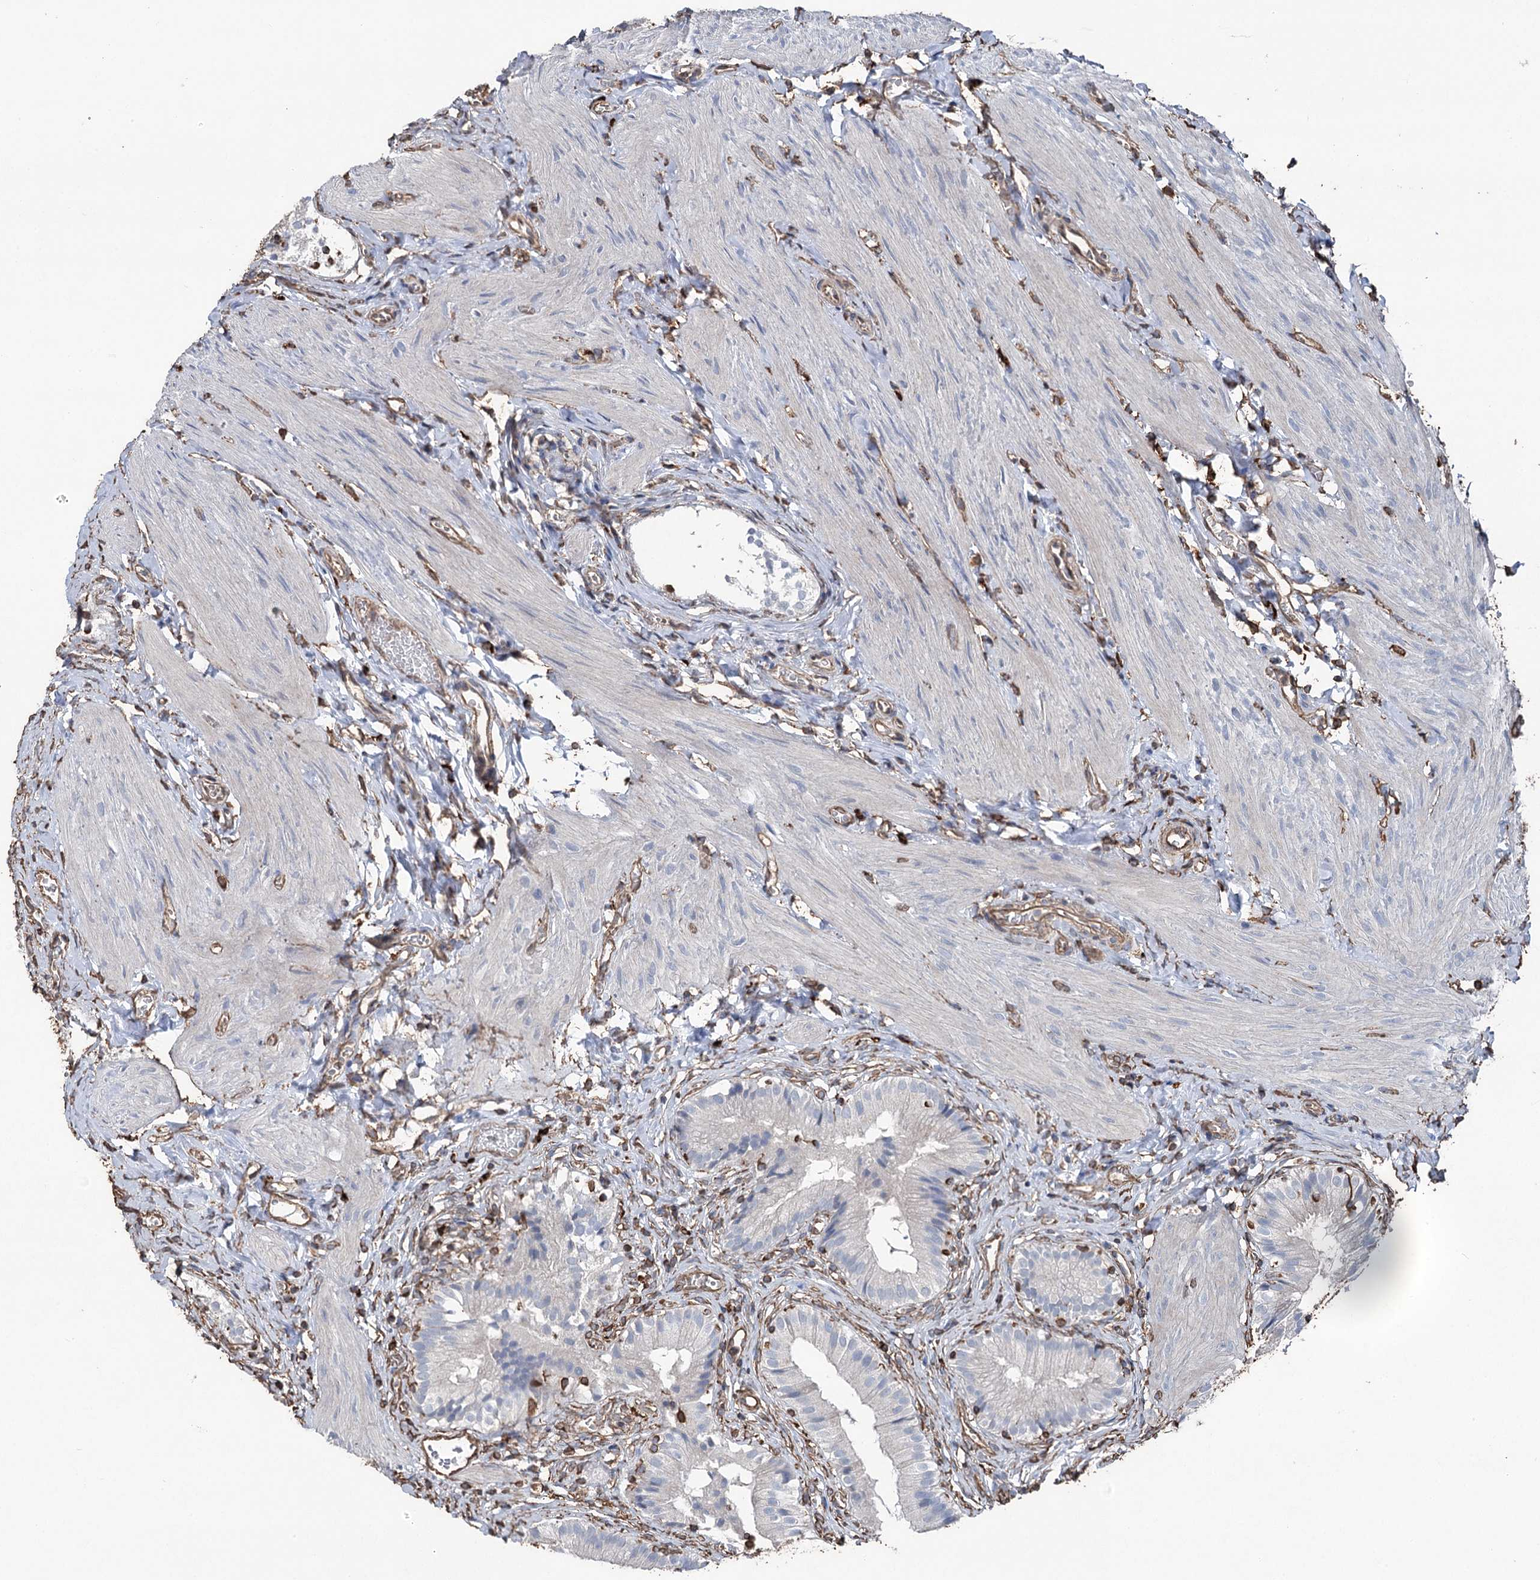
{"staining": {"intensity": "negative", "quantity": "none", "location": "none"}, "tissue": "gallbladder", "cell_type": "Glandular cells", "image_type": "normal", "snomed": [{"axis": "morphology", "description": "Normal tissue, NOS"}, {"axis": "topography", "description": "Gallbladder"}], "caption": "This is a micrograph of IHC staining of unremarkable gallbladder, which shows no staining in glandular cells. The staining was performed using DAB (3,3'-diaminobenzidine) to visualize the protein expression in brown, while the nuclei were stained in blue with hematoxylin (Magnification: 20x).", "gene": "CLEC4M", "patient": {"sex": "female", "age": 47}}